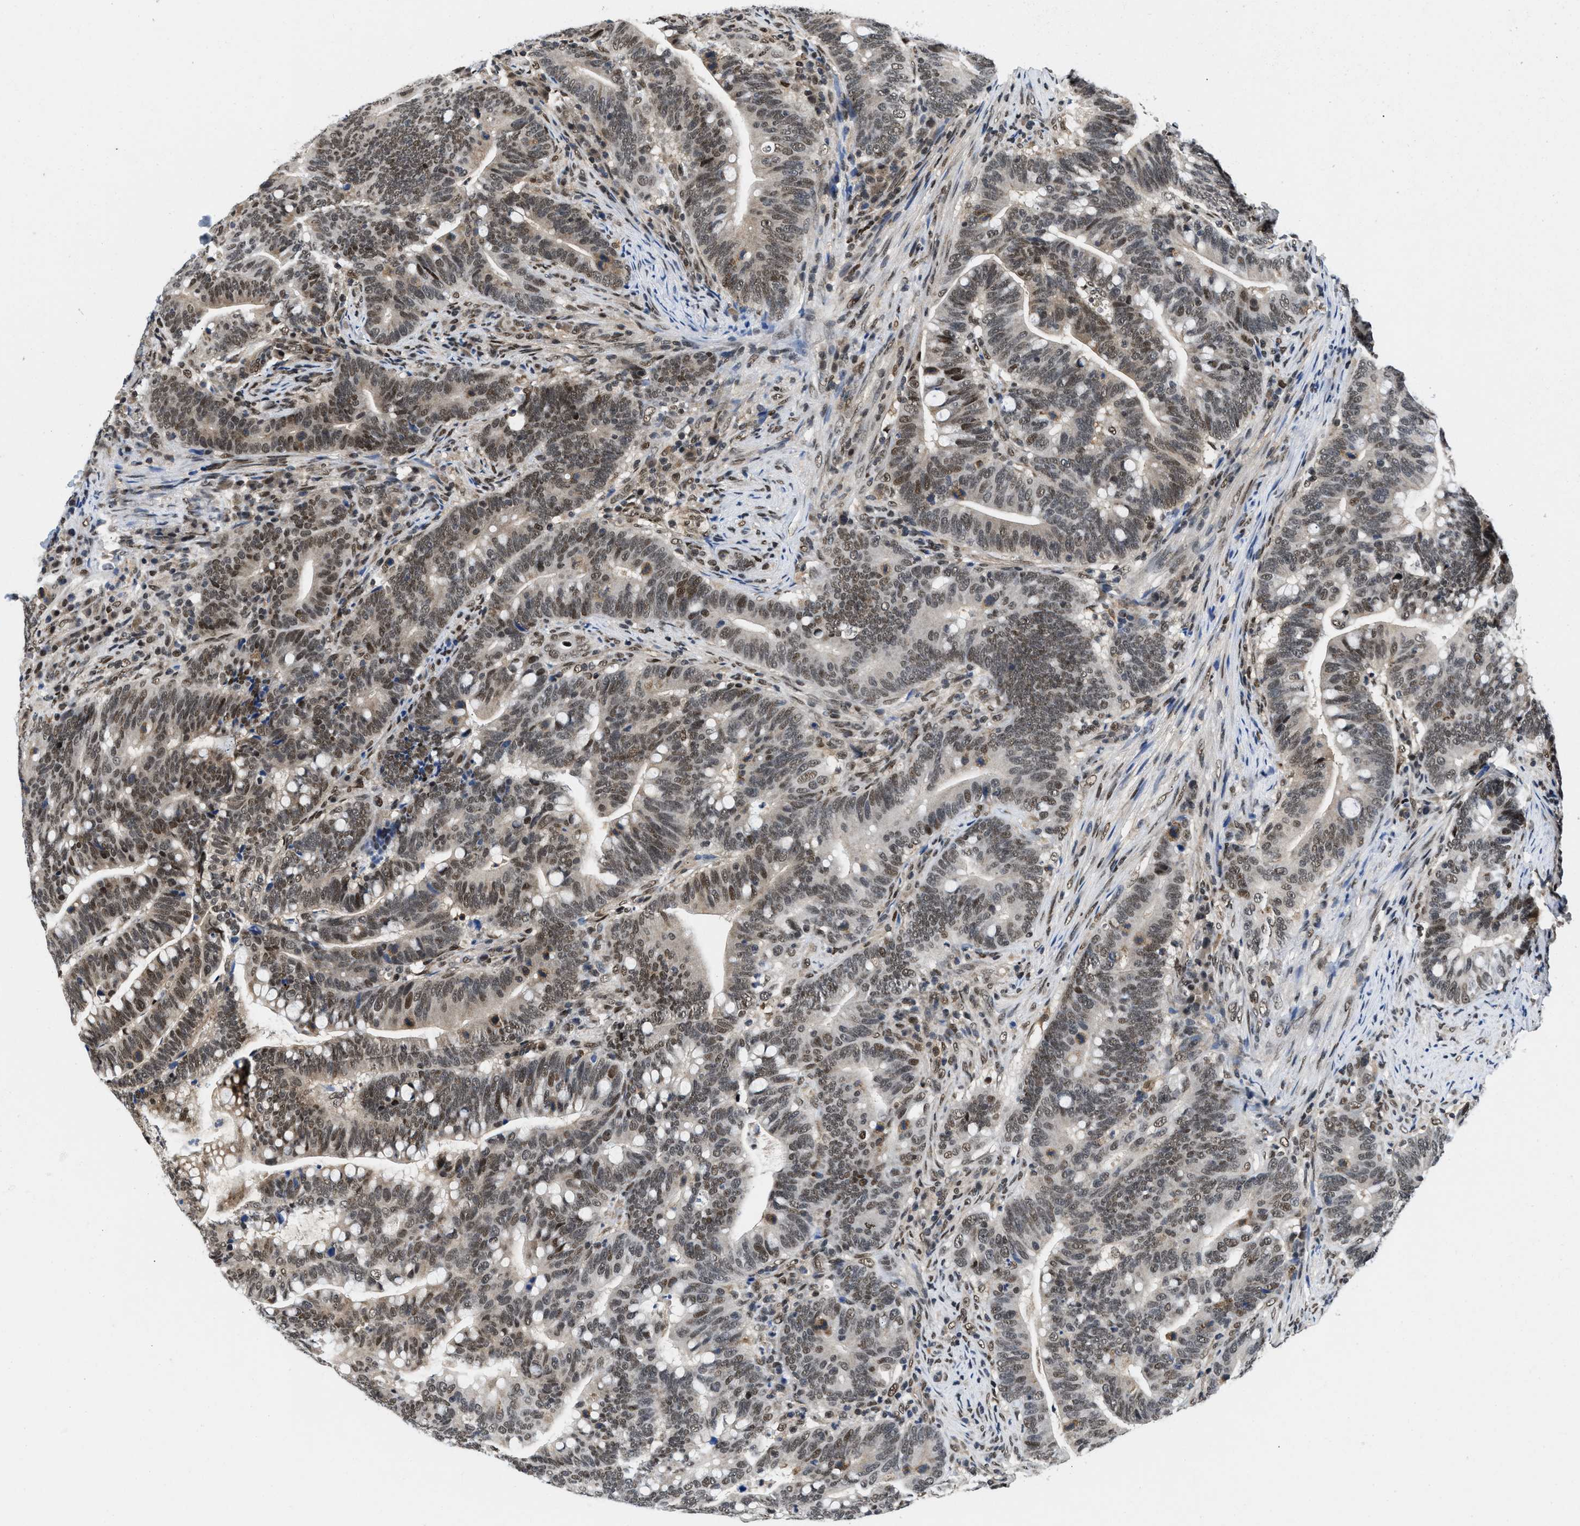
{"staining": {"intensity": "moderate", "quantity": "25%-75%", "location": "nuclear"}, "tissue": "colorectal cancer", "cell_type": "Tumor cells", "image_type": "cancer", "snomed": [{"axis": "morphology", "description": "Normal tissue, NOS"}, {"axis": "morphology", "description": "Adenocarcinoma, NOS"}, {"axis": "topography", "description": "Colon"}], "caption": "Adenocarcinoma (colorectal) stained with a brown dye demonstrates moderate nuclear positive positivity in approximately 25%-75% of tumor cells.", "gene": "SAFB", "patient": {"sex": "female", "age": 66}}